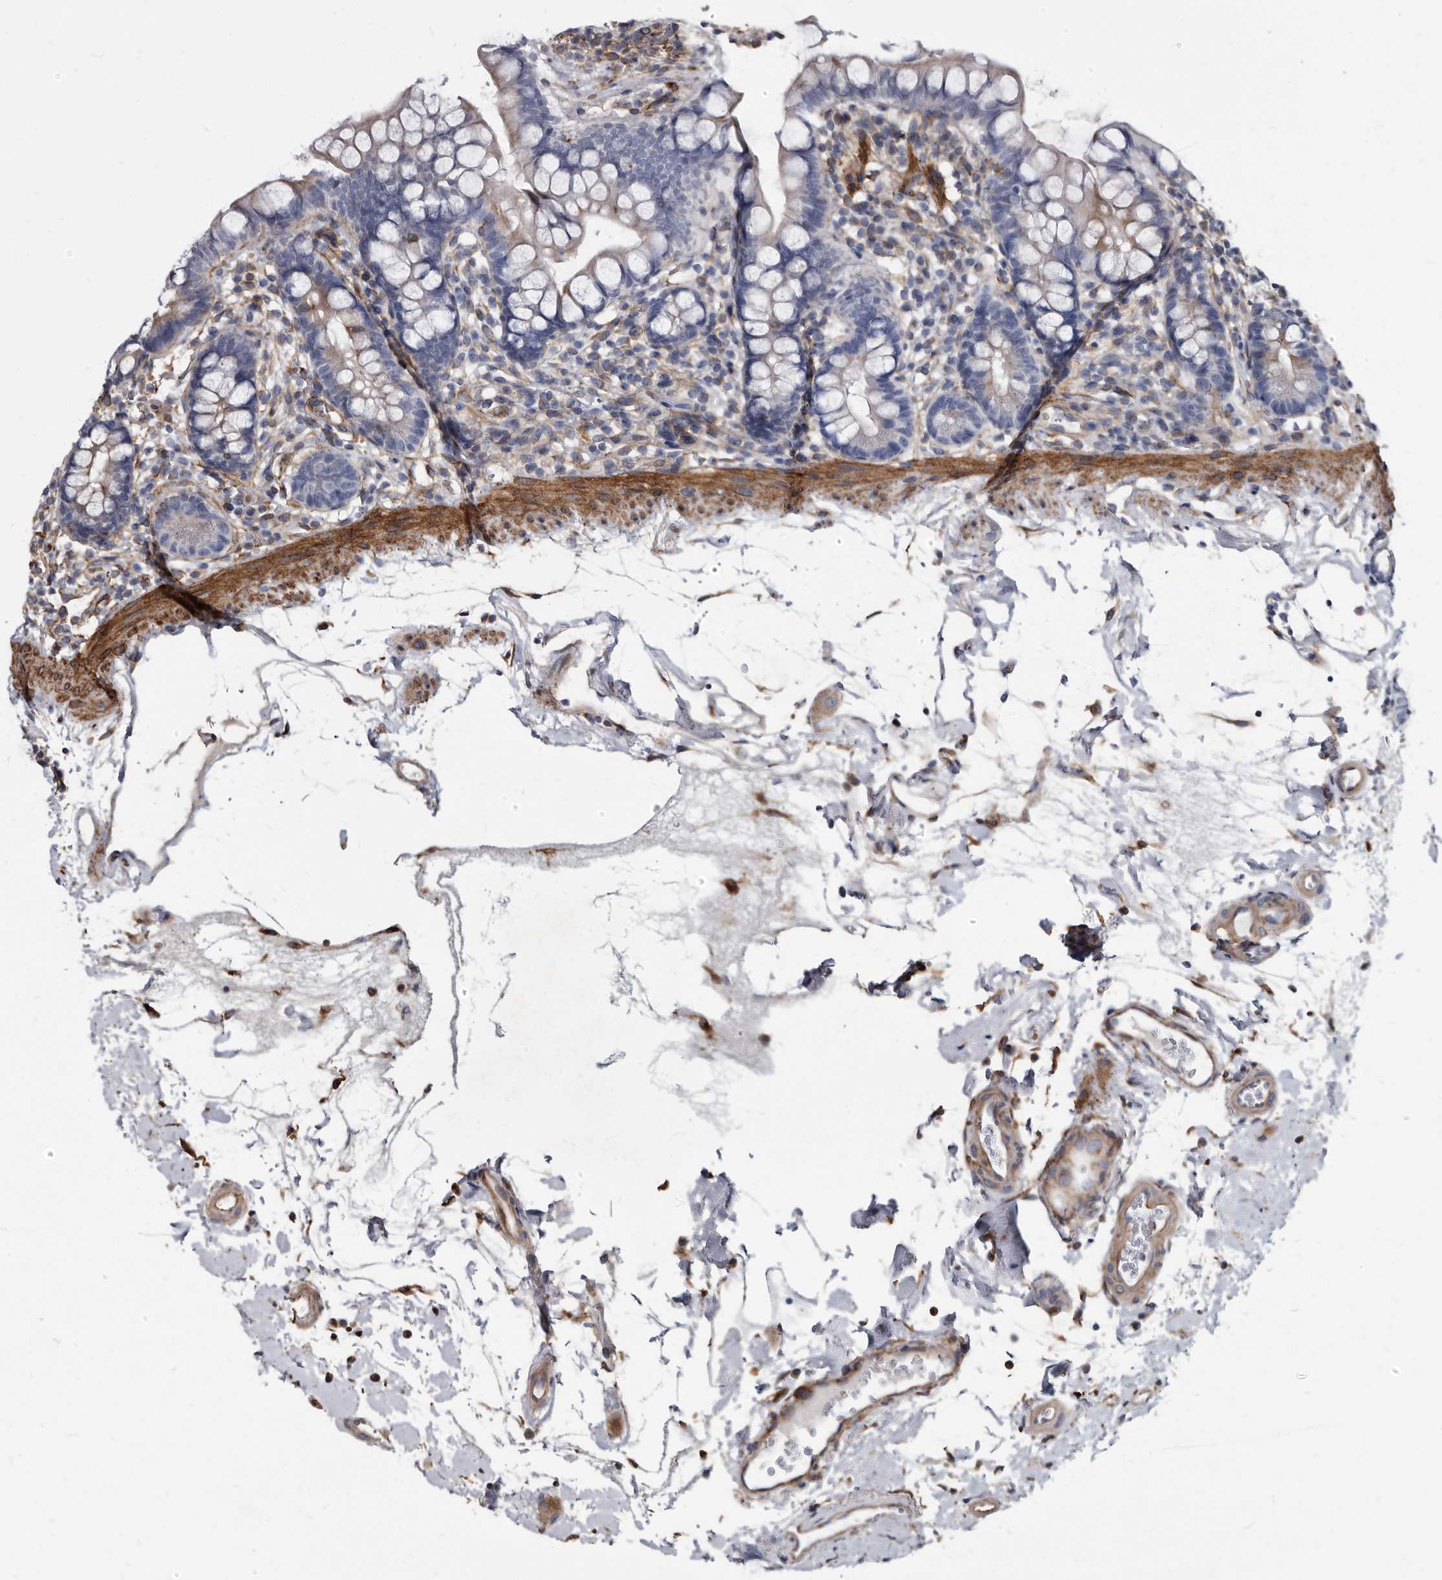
{"staining": {"intensity": "negative", "quantity": "none", "location": "none"}, "tissue": "small intestine", "cell_type": "Glandular cells", "image_type": "normal", "snomed": [{"axis": "morphology", "description": "Normal tissue, NOS"}, {"axis": "topography", "description": "Small intestine"}], "caption": "Glandular cells show no significant protein expression in unremarkable small intestine. (IHC, brightfield microscopy, high magnification).", "gene": "KCTD20", "patient": {"sex": "female", "age": 84}}